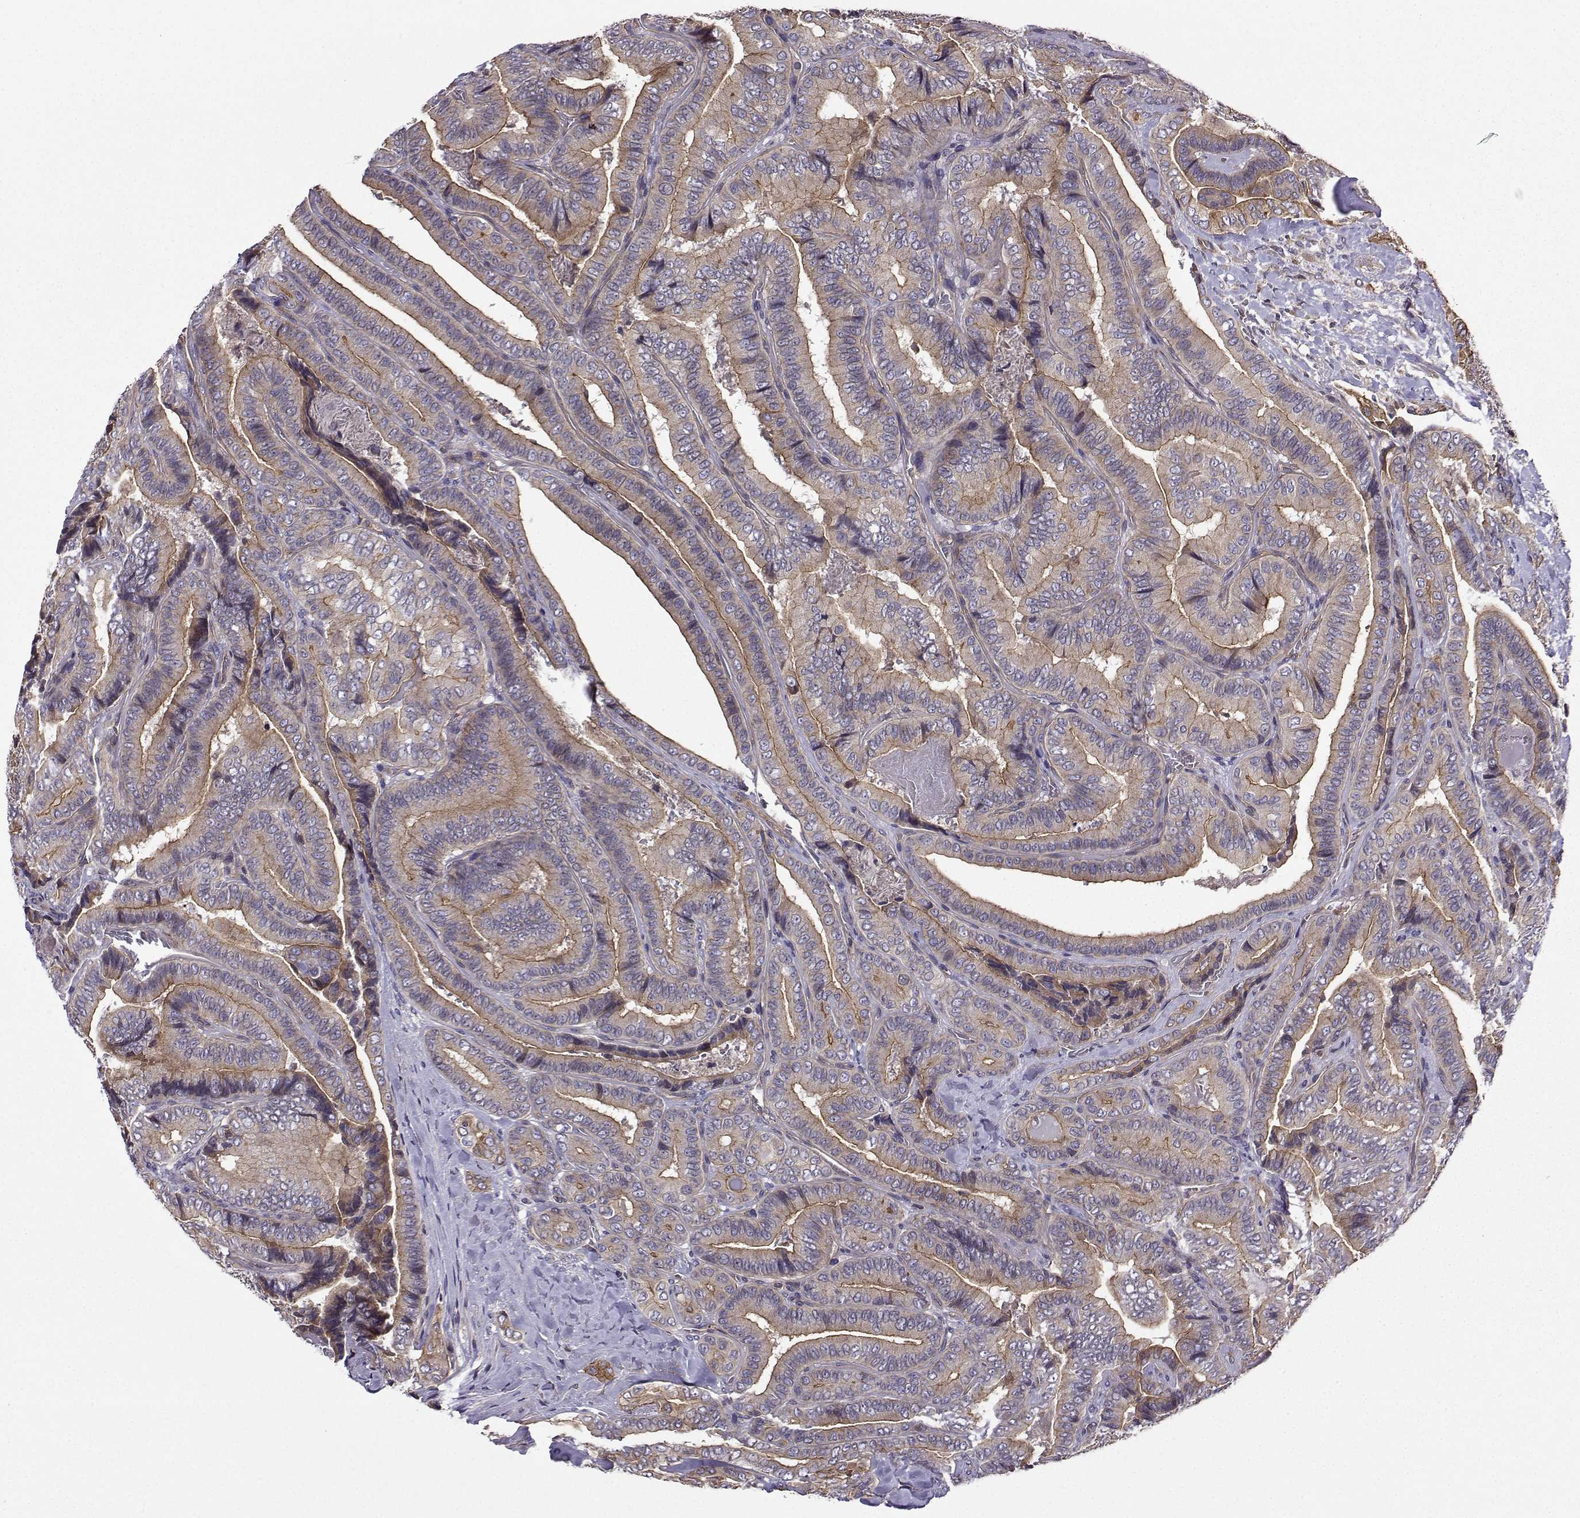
{"staining": {"intensity": "strong", "quantity": "25%-75%", "location": "cytoplasmic/membranous"}, "tissue": "thyroid cancer", "cell_type": "Tumor cells", "image_type": "cancer", "snomed": [{"axis": "morphology", "description": "Papillary adenocarcinoma, NOS"}, {"axis": "topography", "description": "Thyroid gland"}], "caption": "DAB (3,3'-diaminobenzidine) immunohistochemical staining of human thyroid papillary adenocarcinoma demonstrates strong cytoplasmic/membranous protein positivity in approximately 25%-75% of tumor cells.", "gene": "ITGB8", "patient": {"sex": "male", "age": 61}}